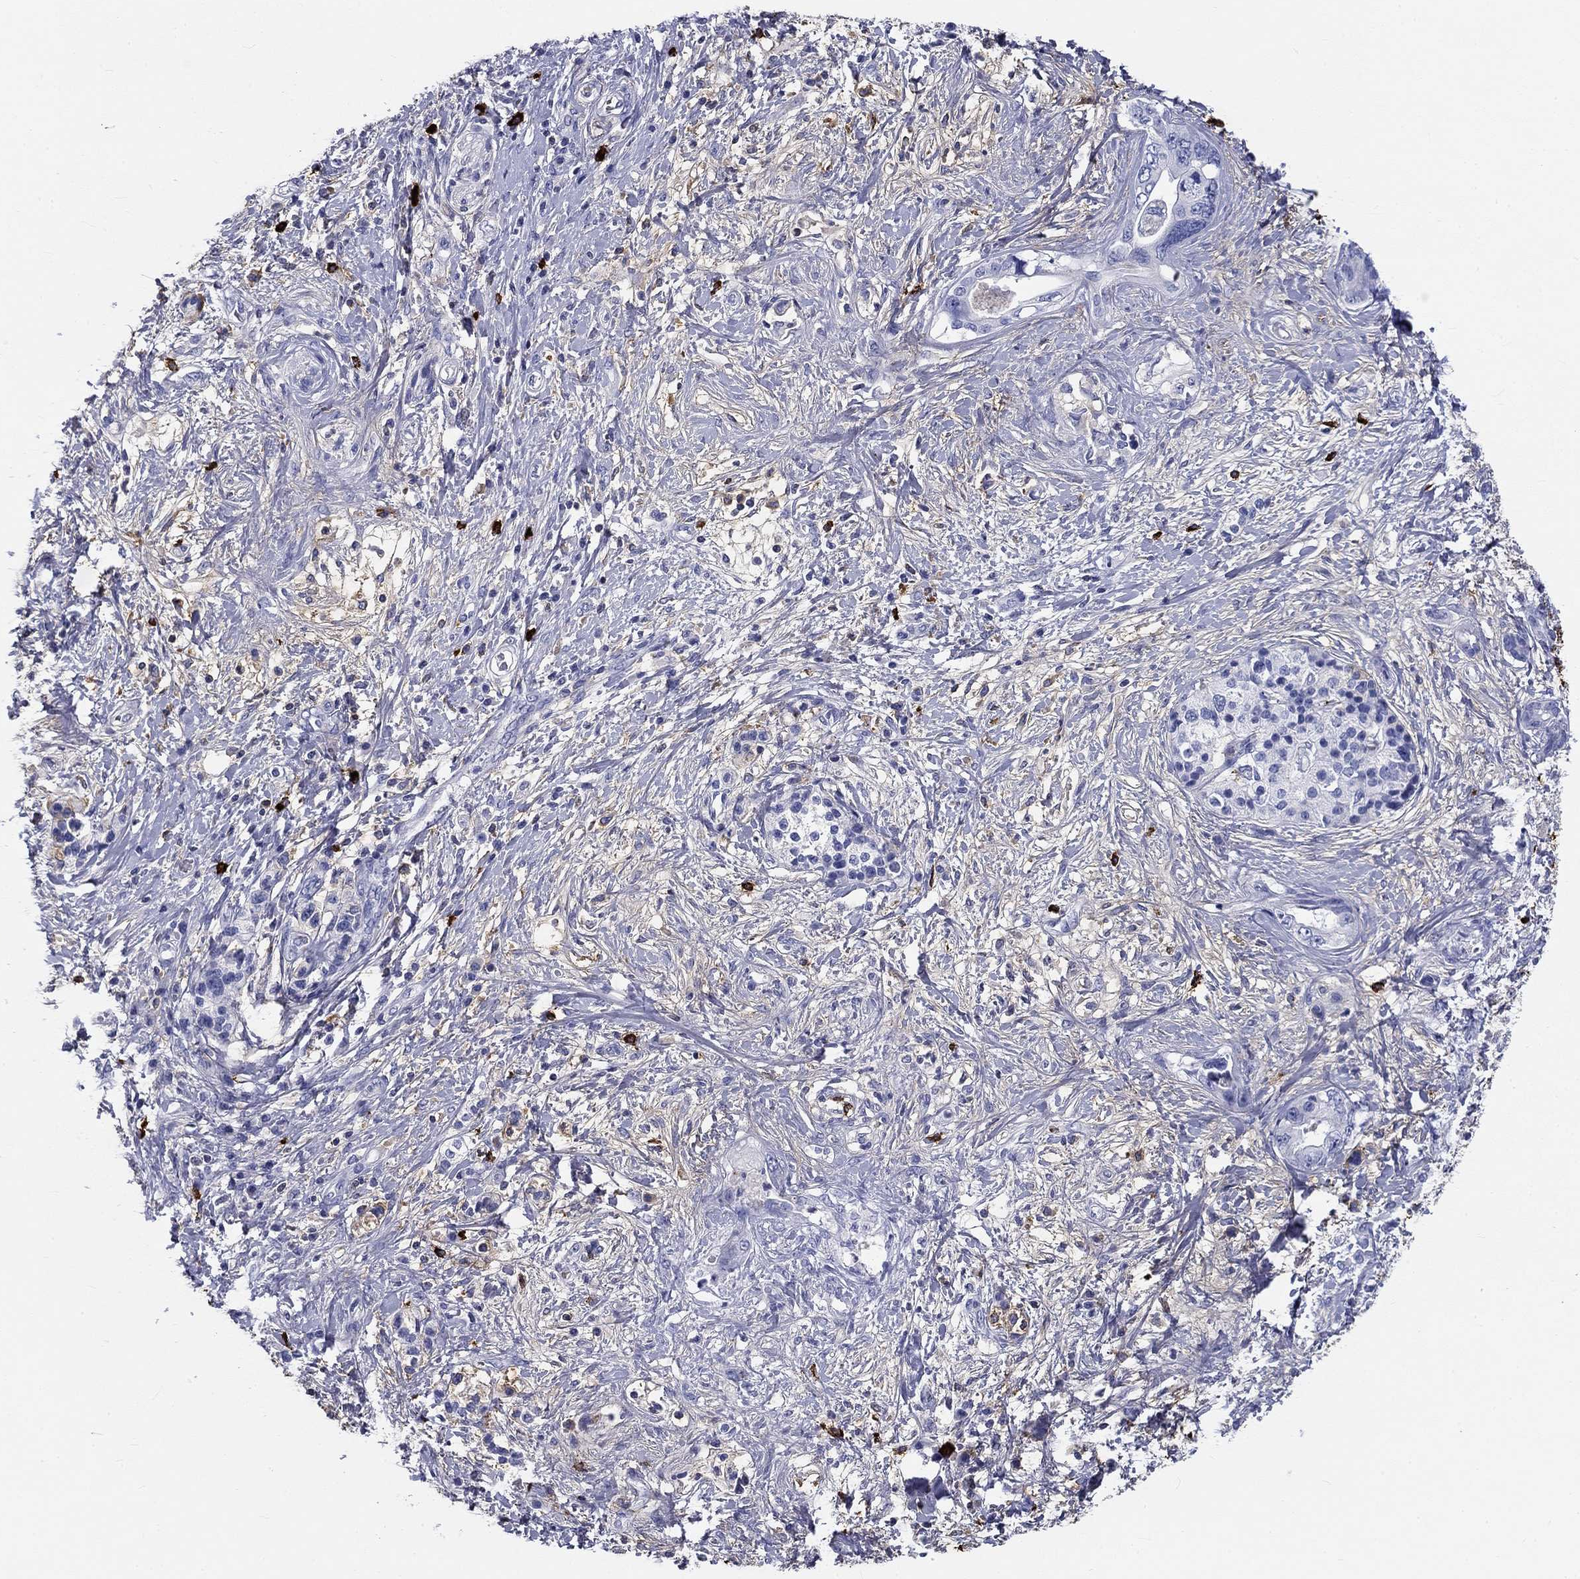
{"staining": {"intensity": "negative", "quantity": "none", "location": "none"}, "tissue": "pancreatic cancer", "cell_type": "Tumor cells", "image_type": "cancer", "snomed": [{"axis": "morphology", "description": "Adenocarcinoma, NOS"}, {"axis": "topography", "description": "Pancreas"}], "caption": "The immunohistochemistry photomicrograph has no significant expression in tumor cells of pancreatic cancer tissue.", "gene": "CD40LG", "patient": {"sex": "female", "age": 56}}